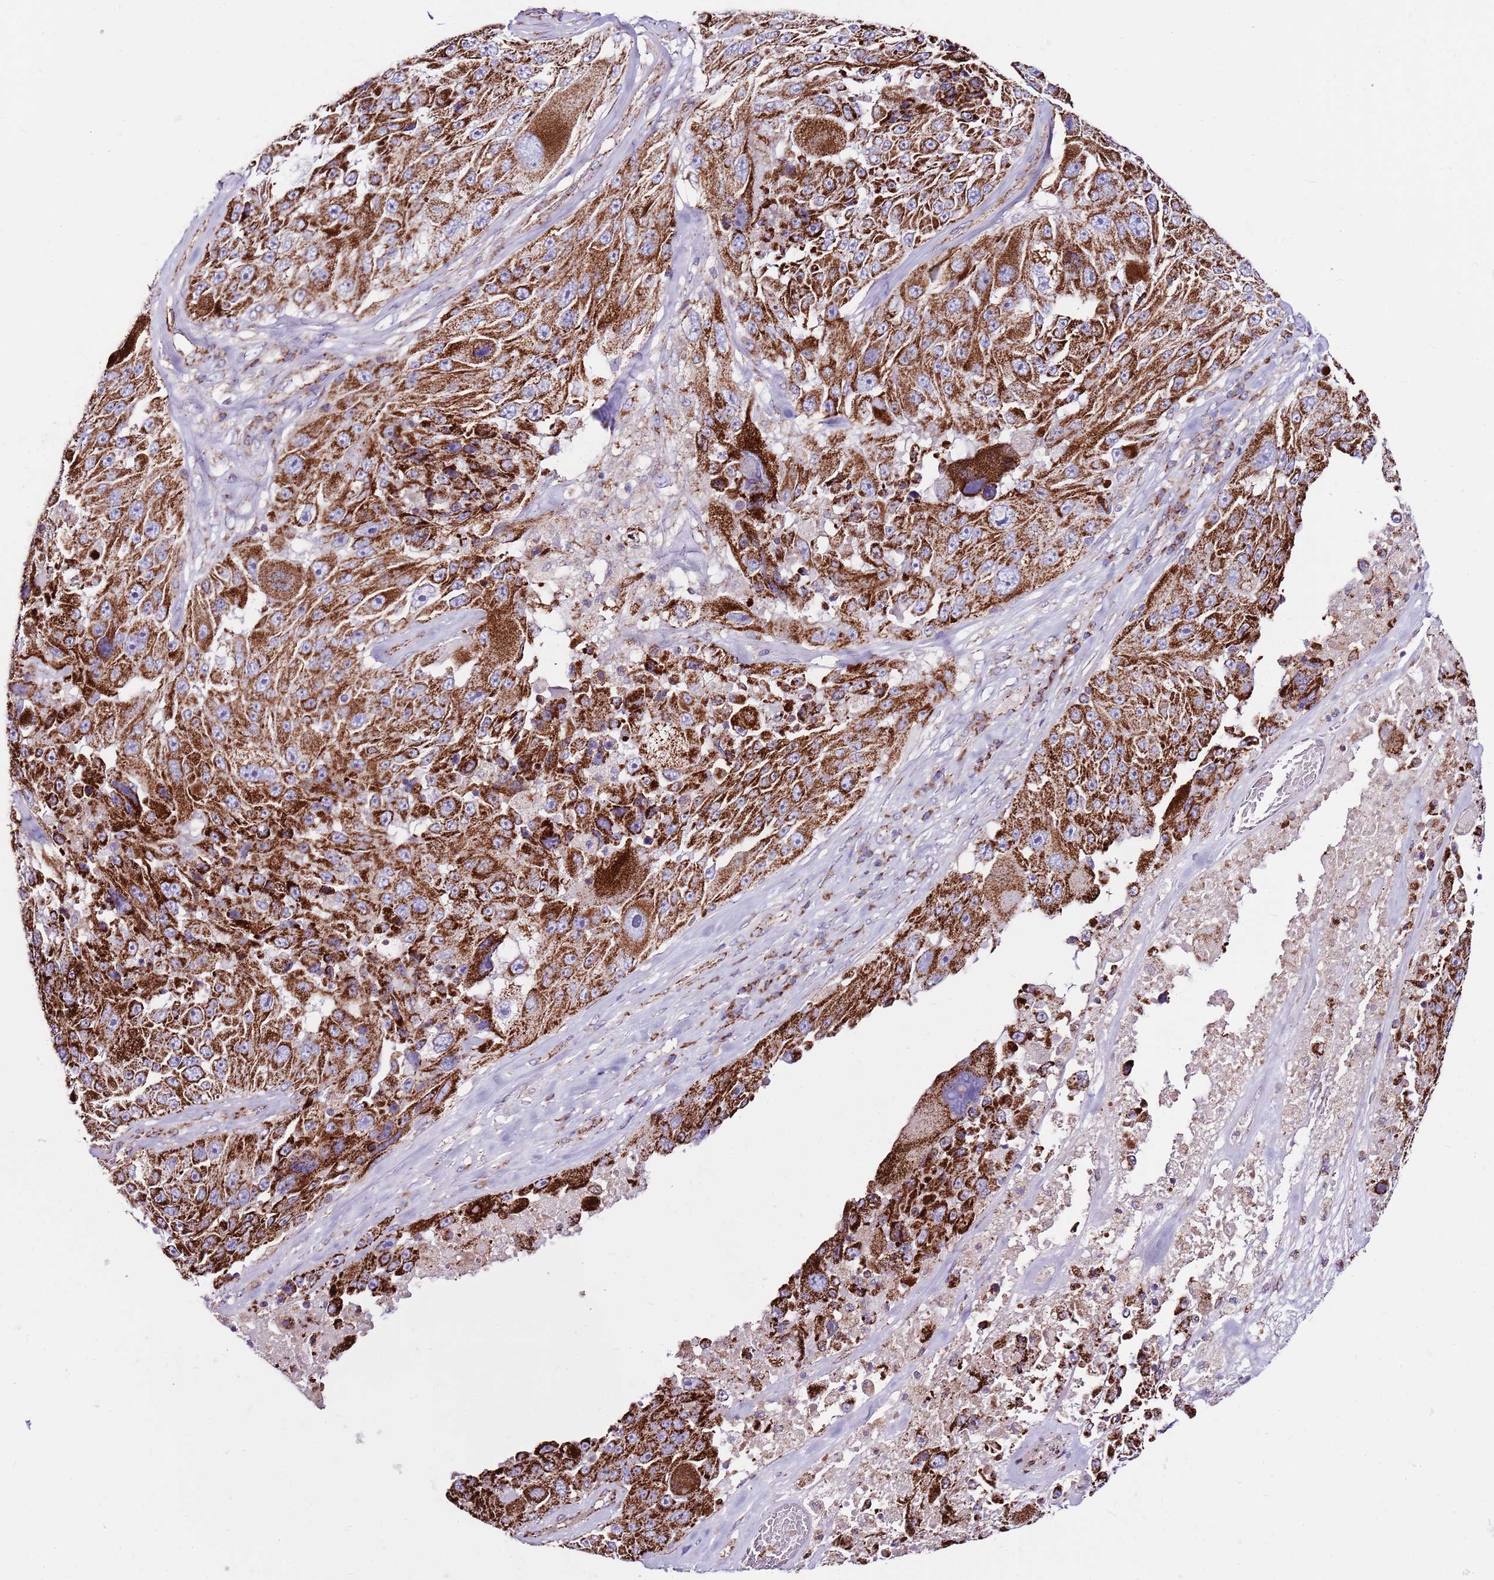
{"staining": {"intensity": "strong", "quantity": ">75%", "location": "cytoplasmic/membranous"}, "tissue": "melanoma", "cell_type": "Tumor cells", "image_type": "cancer", "snomed": [{"axis": "morphology", "description": "Malignant melanoma, Metastatic site"}, {"axis": "topography", "description": "Lymph node"}], "caption": "Melanoma stained with DAB (3,3'-diaminobenzidine) immunohistochemistry shows high levels of strong cytoplasmic/membranous expression in about >75% of tumor cells.", "gene": "HECTD4", "patient": {"sex": "male", "age": 62}}